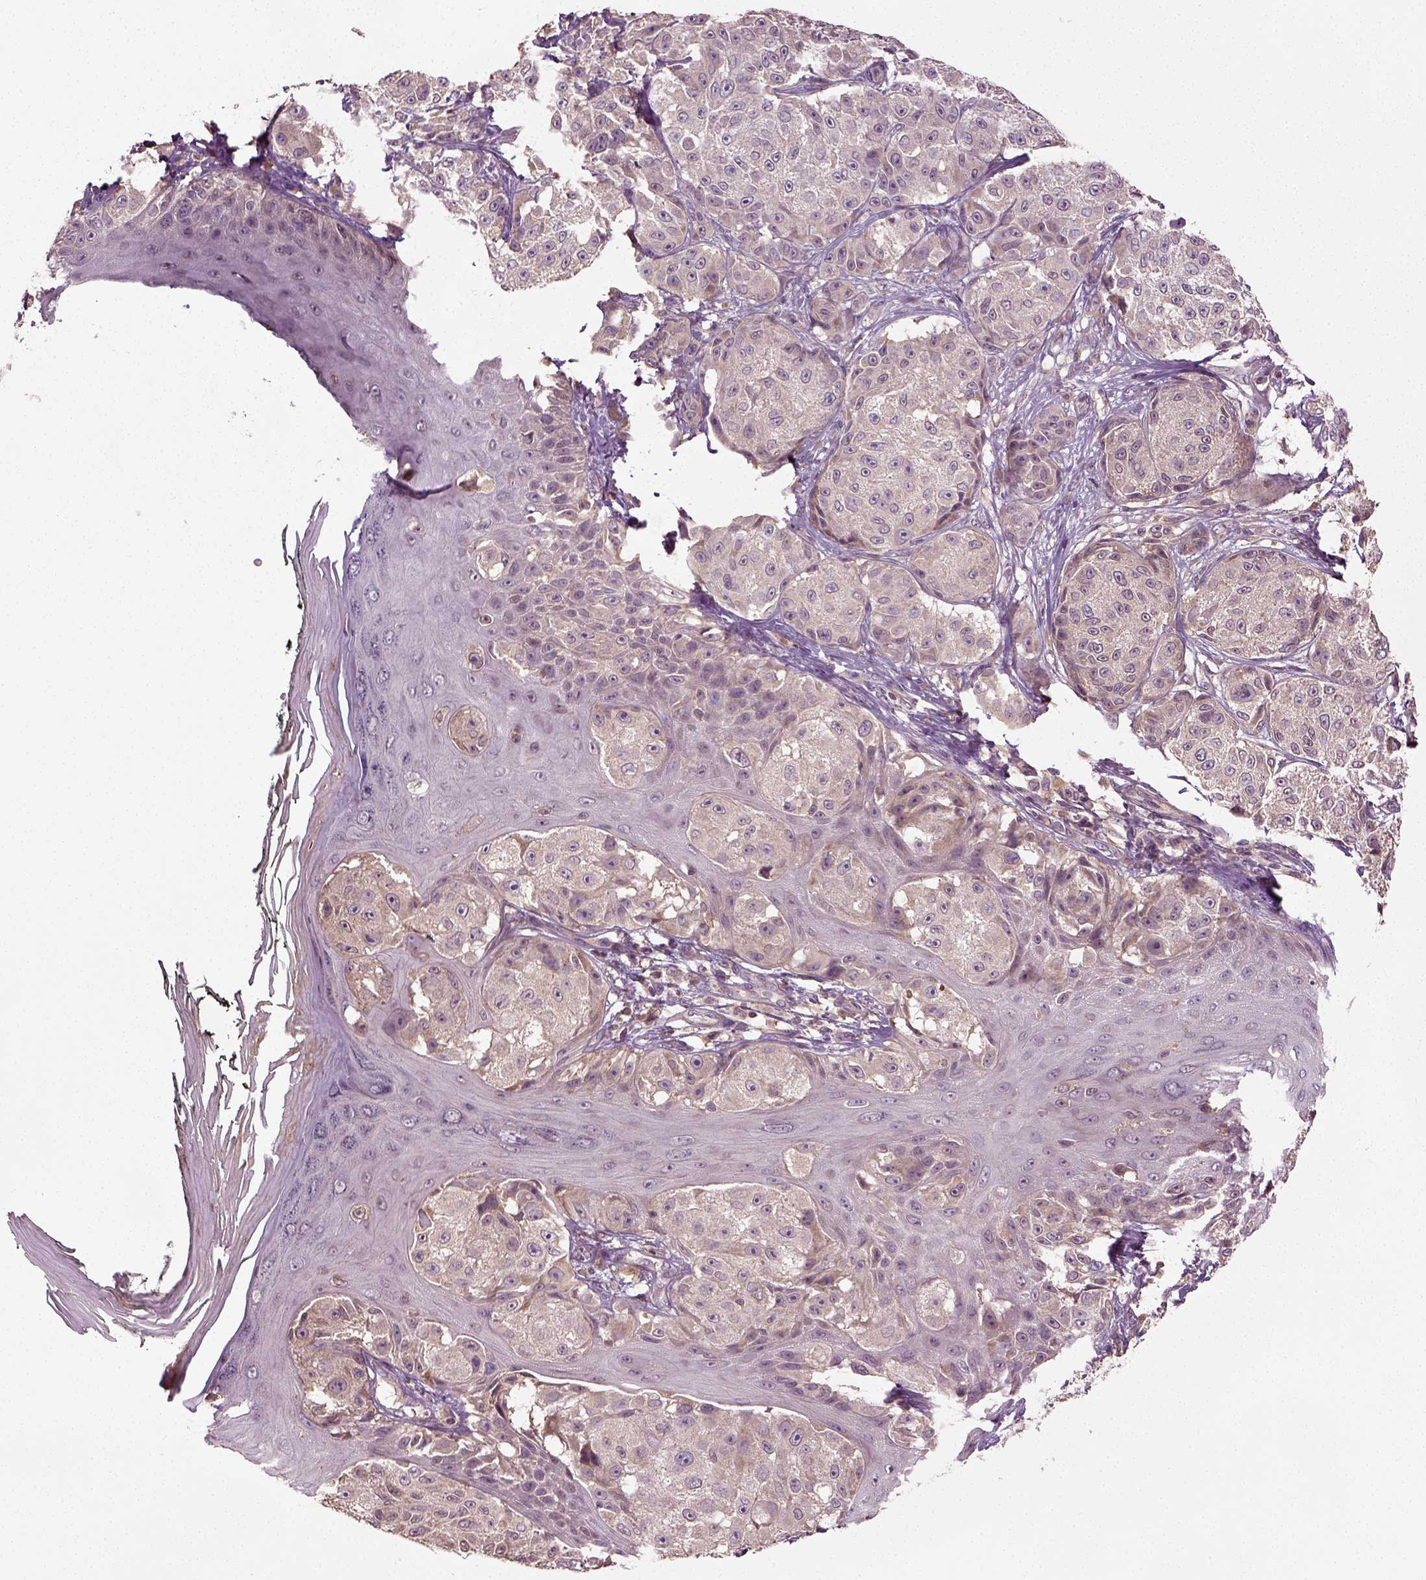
{"staining": {"intensity": "weak", "quantity": "<25%", "location": "cytoplasmic/membranous"}, "tissue": "melanoma", "cell_type": "Tumor cells", "image_type": "cancer", "snomed": [{"axis": "morphology", "description": "Malignant melanoma, NOS"}, {"axis": "topography", "description": "Skin"}], "caption": "Immunohistochemistry (IHC) of melanoma reveals no positivity in tumor cells.", "gene": "ERV3-1", "patient": {"sex": "male", "age": 61}}